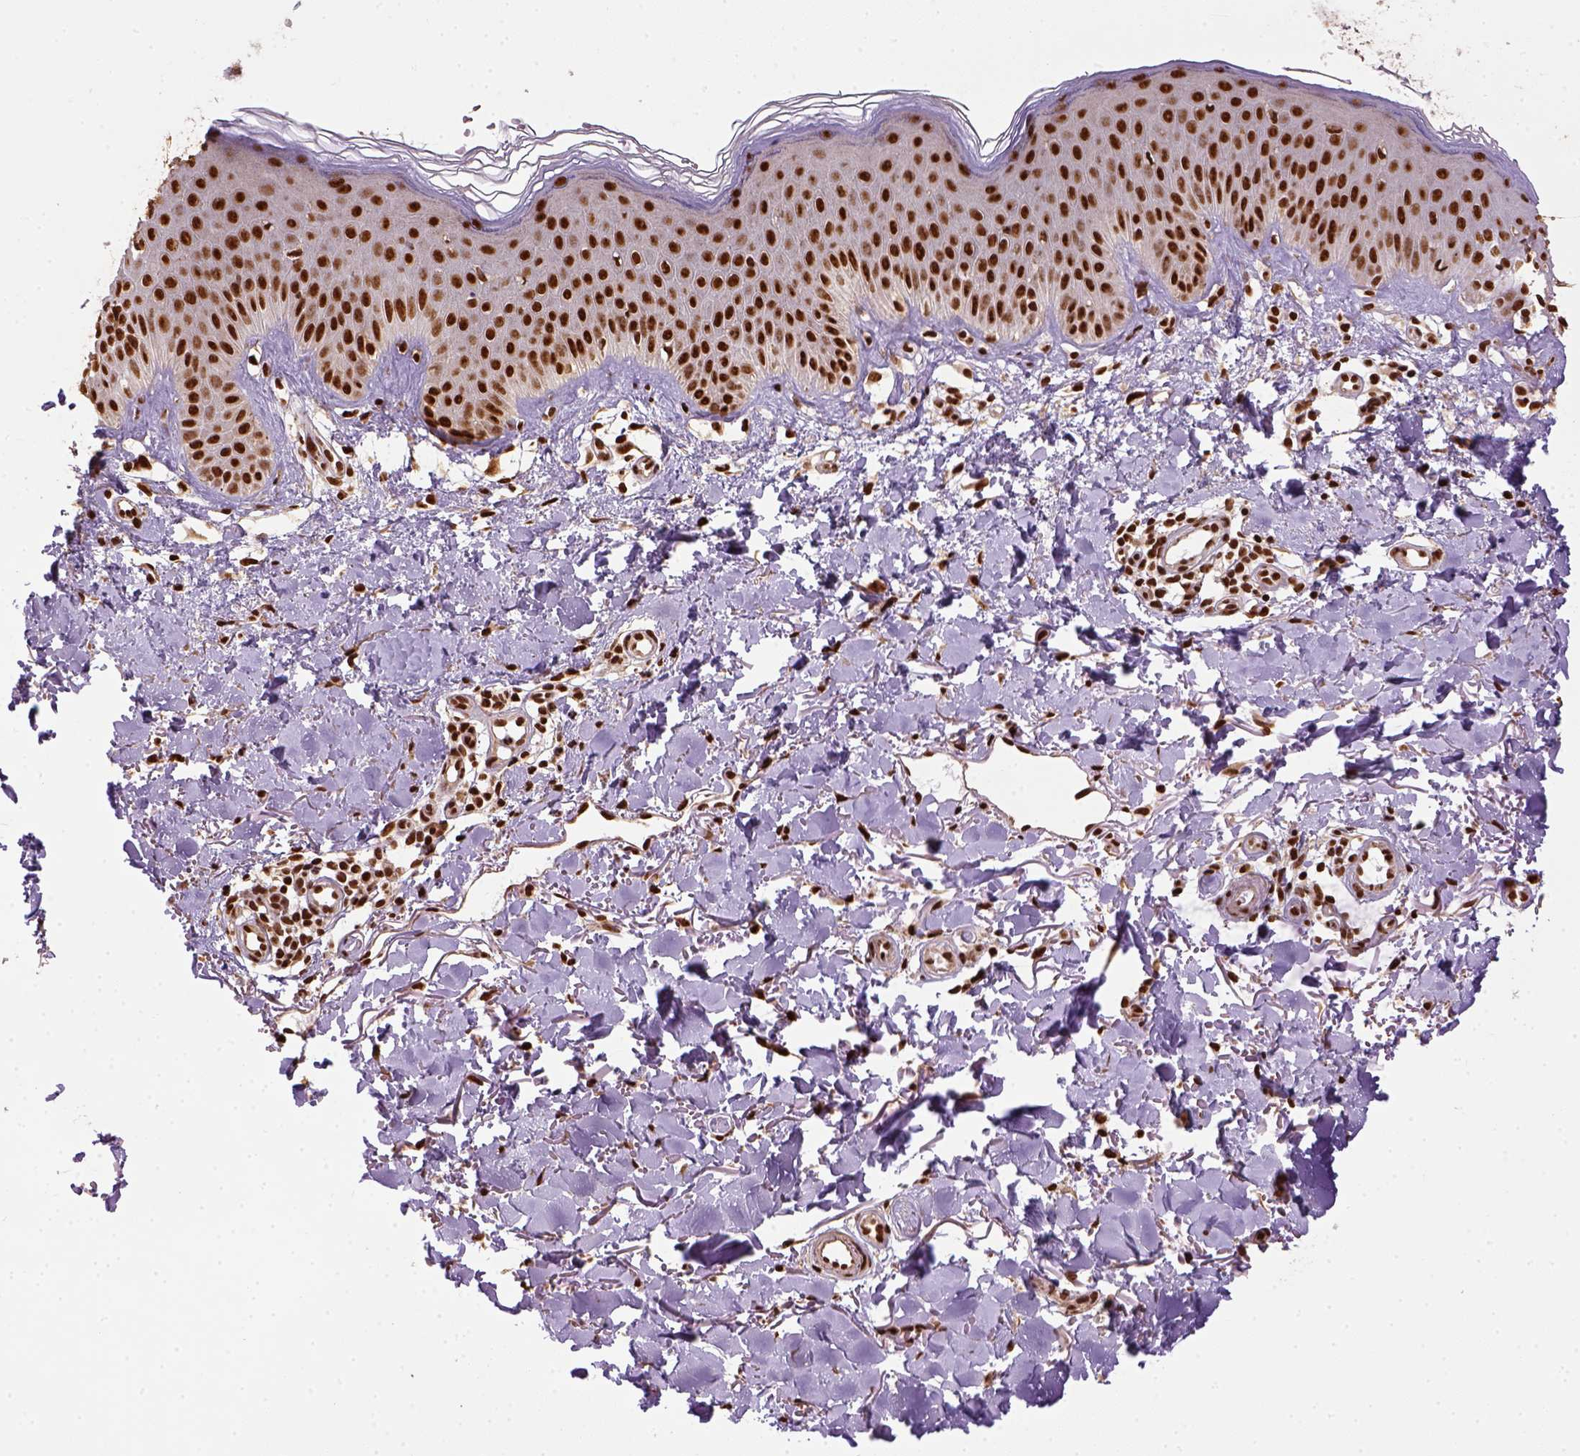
{"staining": {"intensity": "strong", "quantity": ">75%", "location": "nuclear"}, "tissue": "skin cancer", "cell_type": "Tumor cells", "image_type": "cancer", "snomed": [{"axis": "morphology", "description": "Basal cell carcinoma"}, {"axis": "topography", "description": "Skin"}], "caption": "DAB immunohistochemical staining of human skin cancer displays strong nuclear protein positivity in about >75% of tumor cells.", "gene": "CCAR1", "patient": {"sex": "male", "age": 78}}